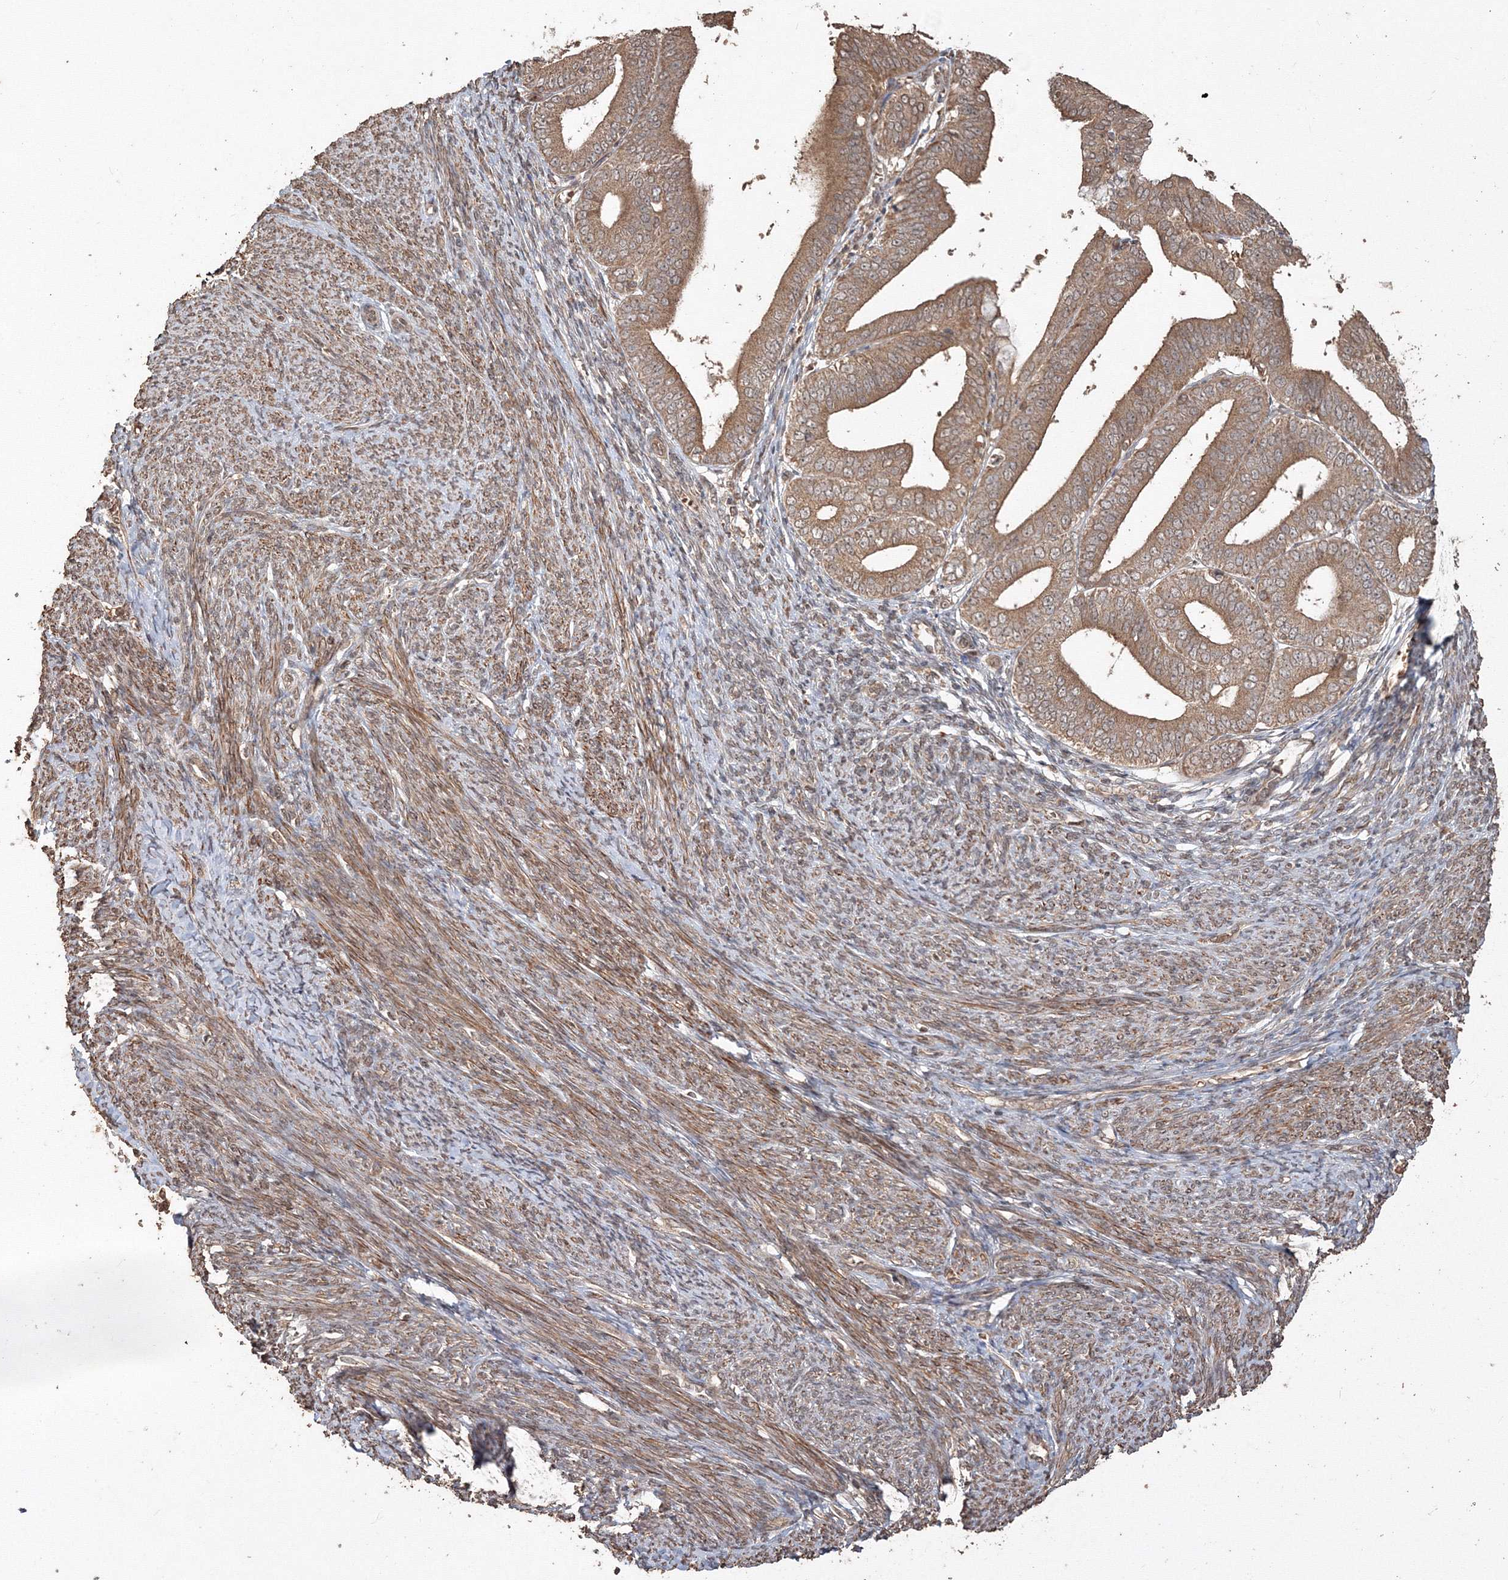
{"staining": {"intensity": "moderate", "quantity": ">75%", "location": "cytoplasmic/membranous"}, "tissue": "endometrial cancer", "cell_type": "Tumor cells", "image_type": "cancer", "snomed": [{"axis": "morphology", "description": "Adenocarcinoma, NOS"}, {"axis": "topography", "description": "Endometrium"}], "caption": "Immunohistochemical staining of human endometrial cancer (adenocarcinoma) displays medium levels of moderate cytoplasmic/membranous protein staining in approximately >75% of tumor cells. The protein of interest is stained brown, and the nuclei are stained in blue (DAB IHC with brightfield microscopy, high magnification).", "gene": "CCDC122", "patient": {"sex": "female", "age": 63}}